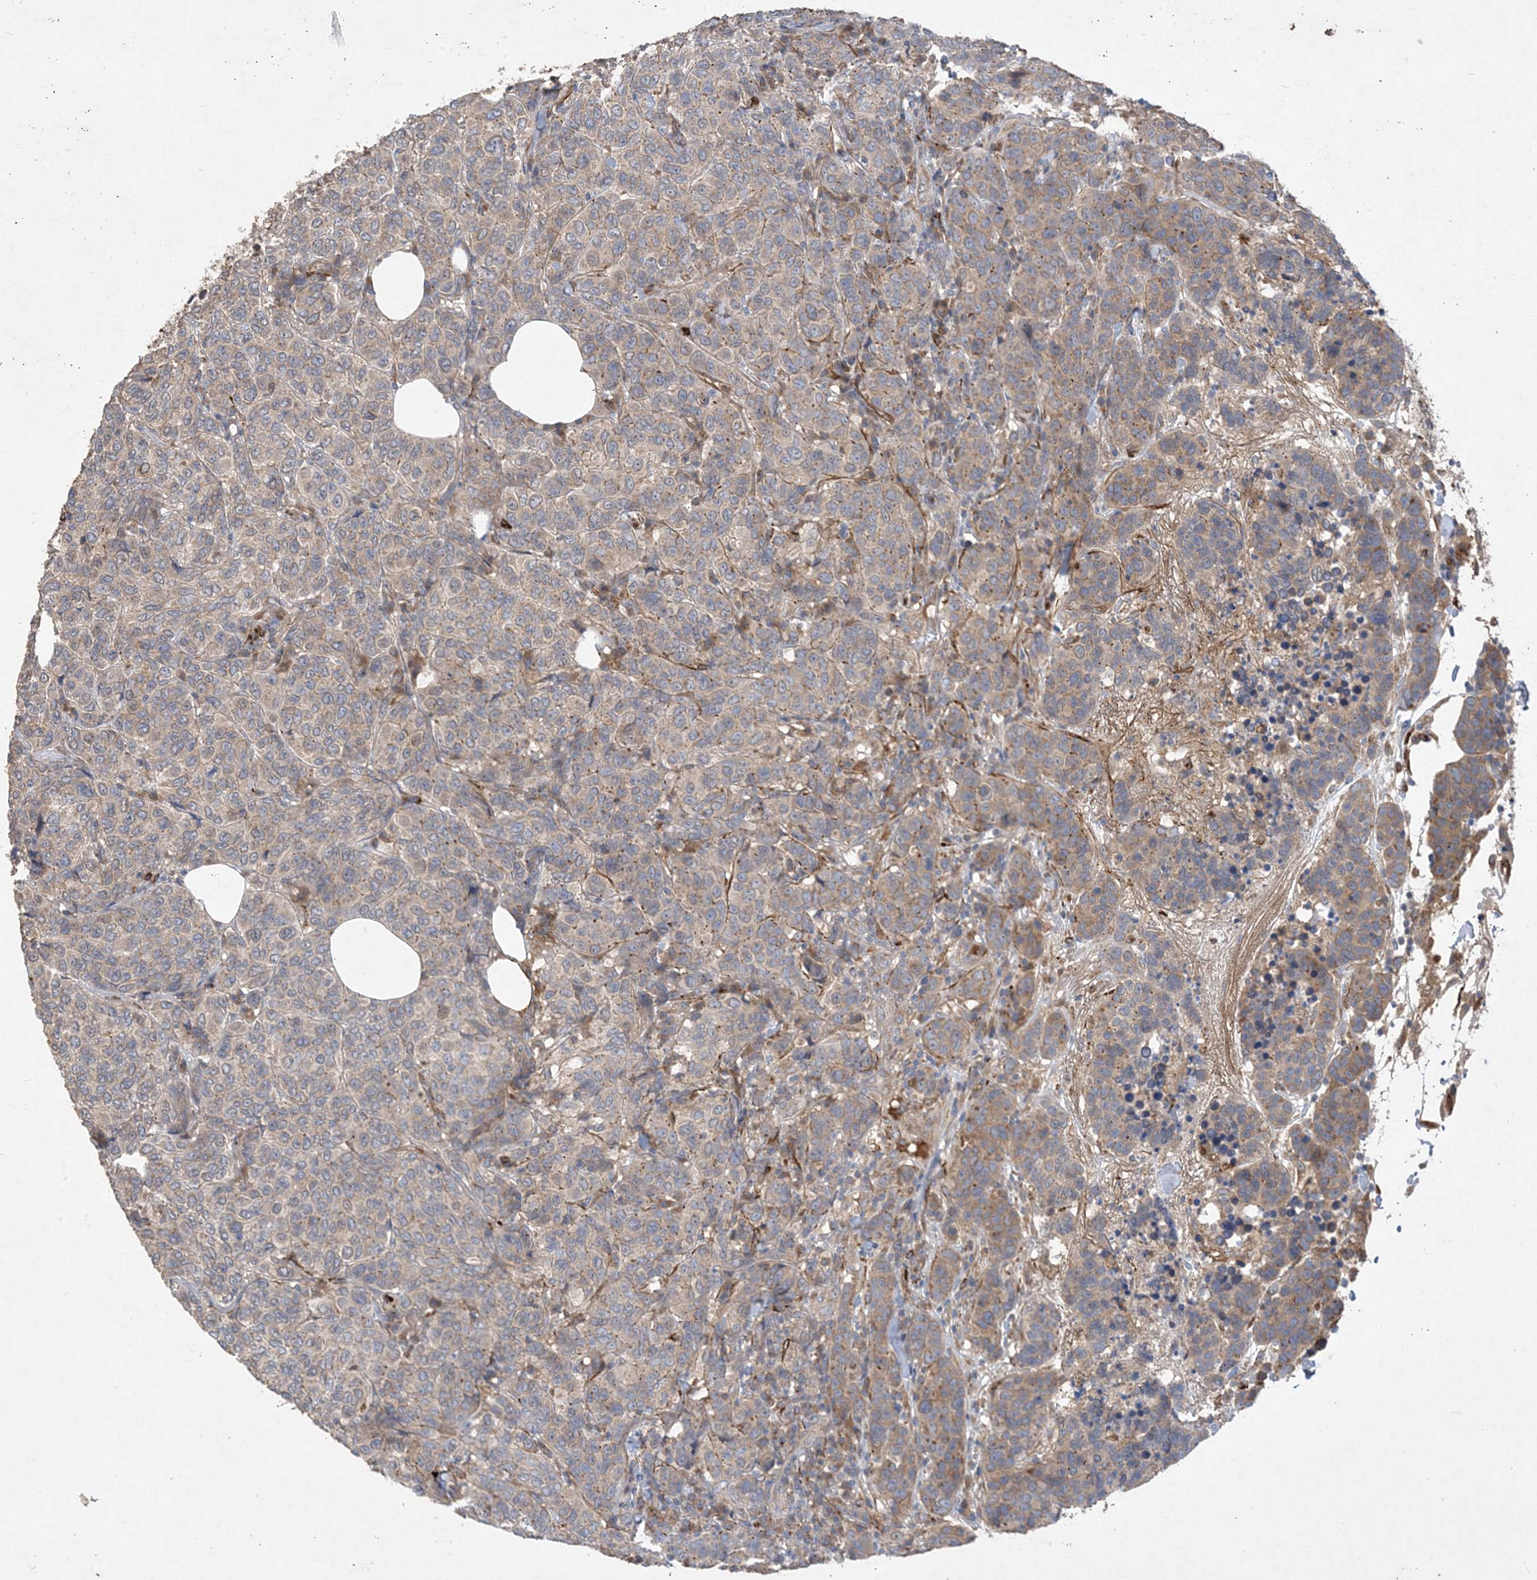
{"staining": {"intensity": "moderate", "quantity": "25%-75%", "location": "cytoplasmic/membranous"}, "tissue": "breast cancer", "cell_type": "Tumor cells", "image_type": "cancer", "snomed": [{"axis": "morphology", "description": "Duct carcinoma"}, {"axis": "topography", "description": "Breast"}], "caption": "A brown stain labels moderate cytoplasmic/membranous positivity of a protein in invasive ductal carcinoma (breast) tumor cells.", "gene": "MASP2", "patient": {"sex": "female", "age": 55}}